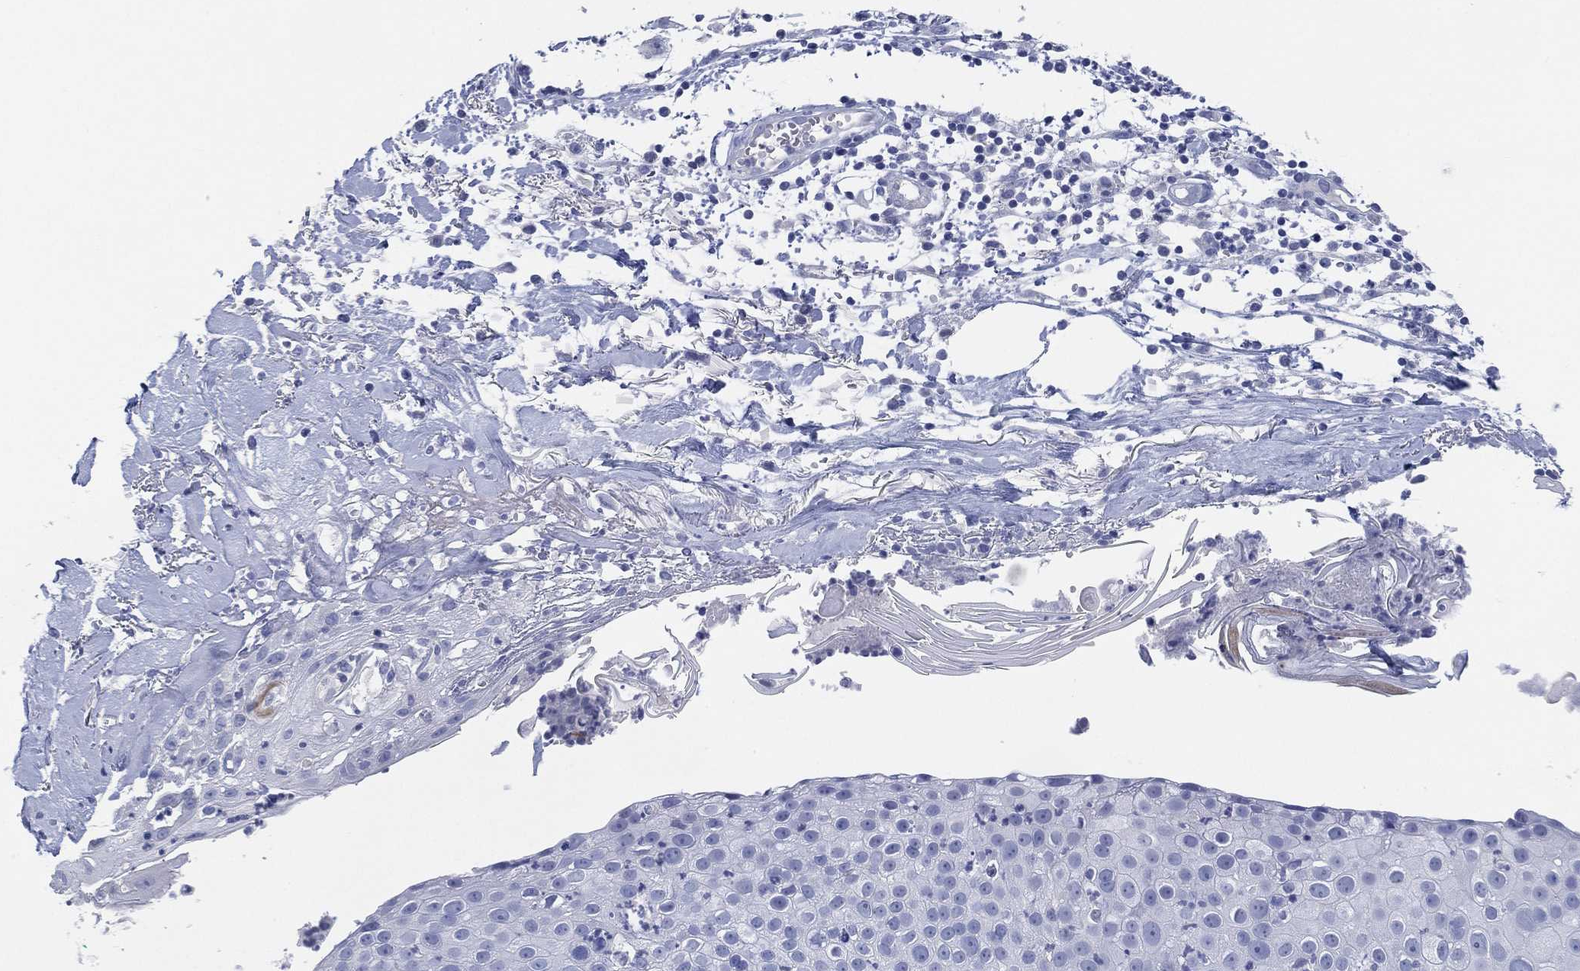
{"staining": {"intensity": "negative", "quantity": "none", "location": "none"}, "tissue": "skin cancer", "cell_type": "Tumor cells", "image_type": "cancer", "snomed": [{"axis": "morphology", "description": "Squamous cell carcinoma, NOS"}, {"axis": "topography", "description": "Skin"}], "caption": "The micrograph exhibits no significant expression in tumor cells of skin cancer.", "gene": "ADAD2", "patient": {"sex": "male", "age": 71}}